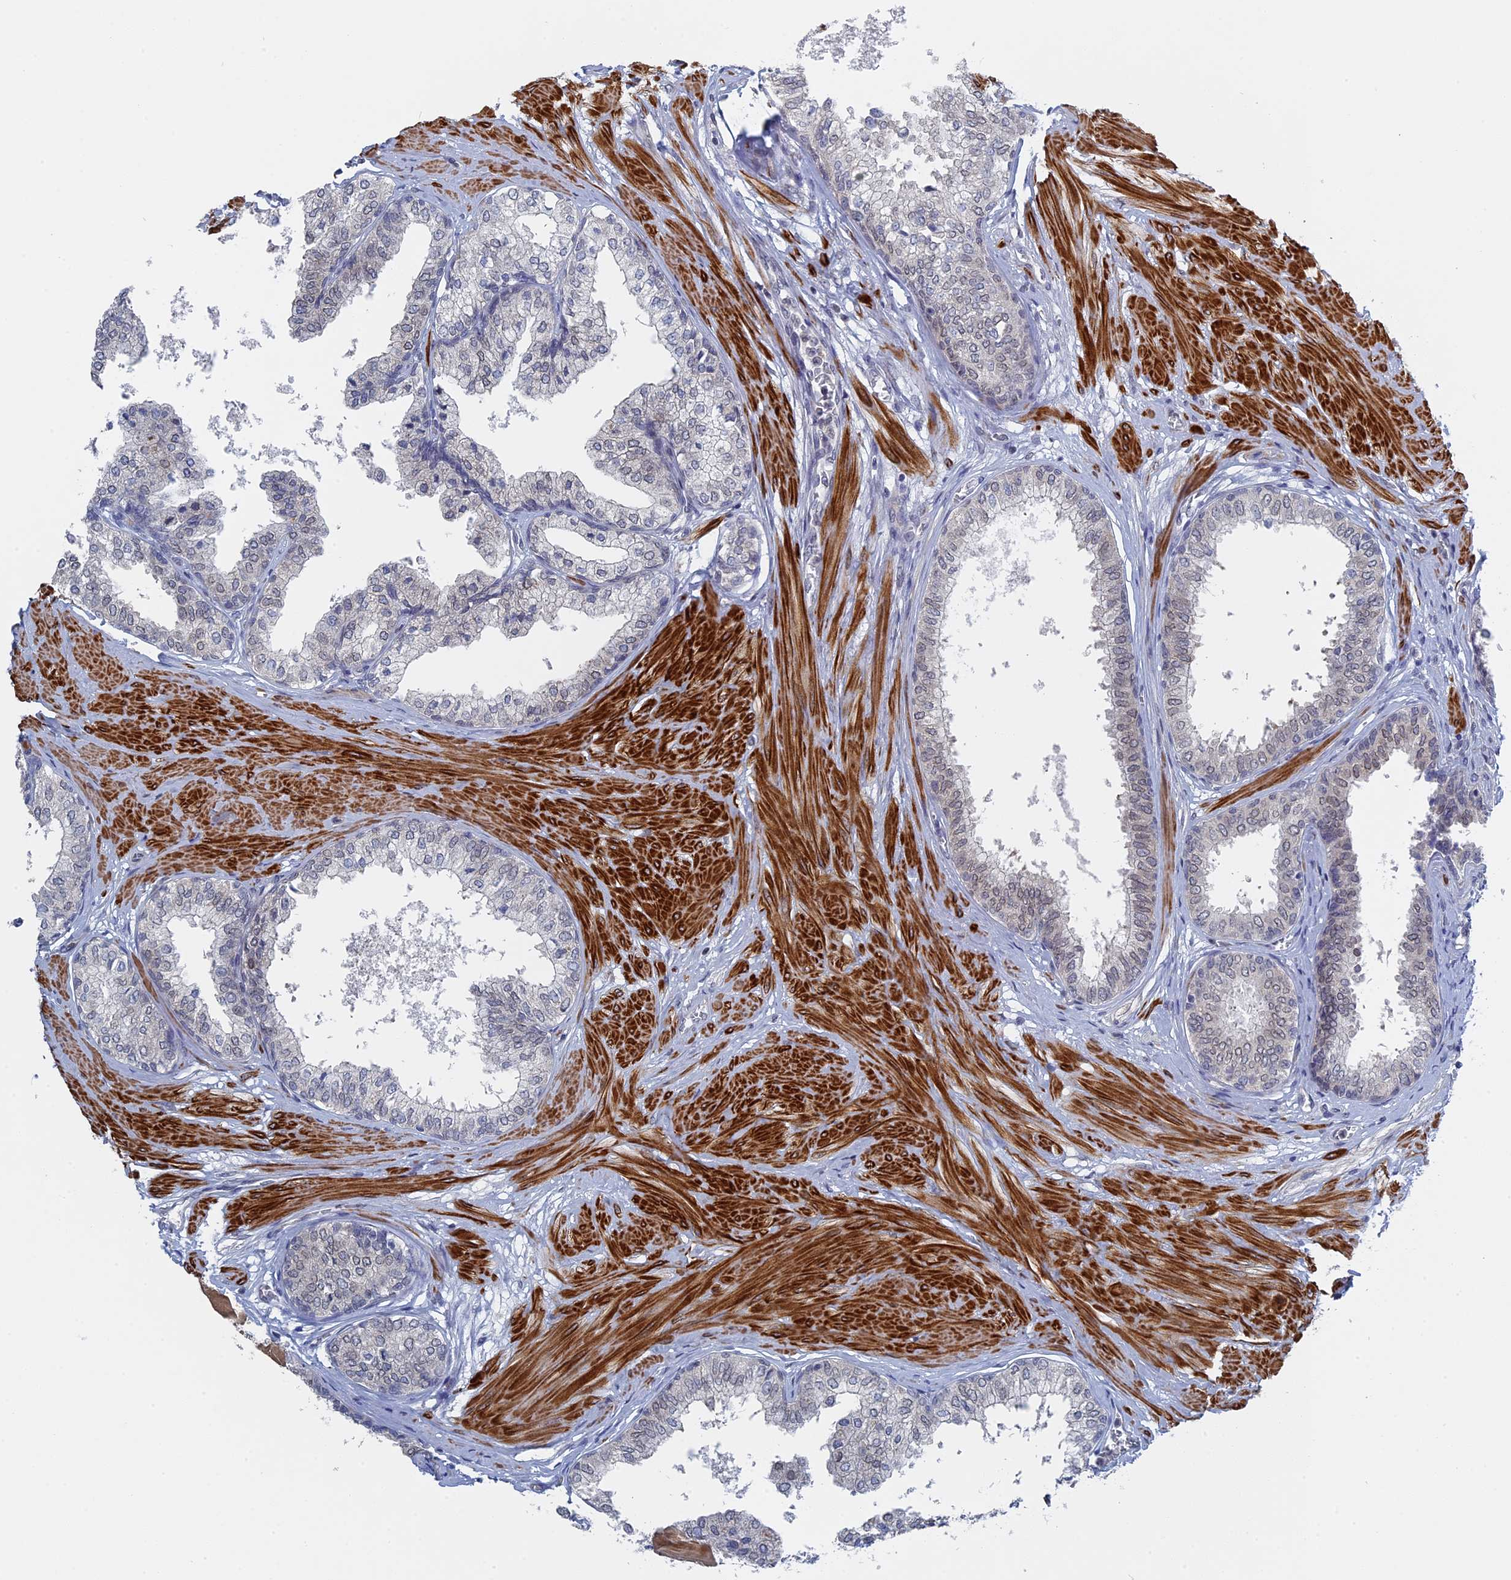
{"staining": {"intensity": "negative", "quantity": "none", "location": "none"}, "tissue": "prostate", "cell_type": "Glandular cells", "image_type": "normal", "snomed": [{"axis": "morphology", "description": "Normal tissue, NOS"}, {"axis": "topography", "description": "Prostate"}], "caption": "Photomicrograph shows no protein positivity in glandular cells of unremarkable prostate. (Stains: DAB (3,3'-diaminobenzidine) IHC with hematoxylin counter stain, Microscopy: brightfield microscopy at high magnification).", "gene": "MTRF1", "patient": {"sex": "male", "age": 48}}